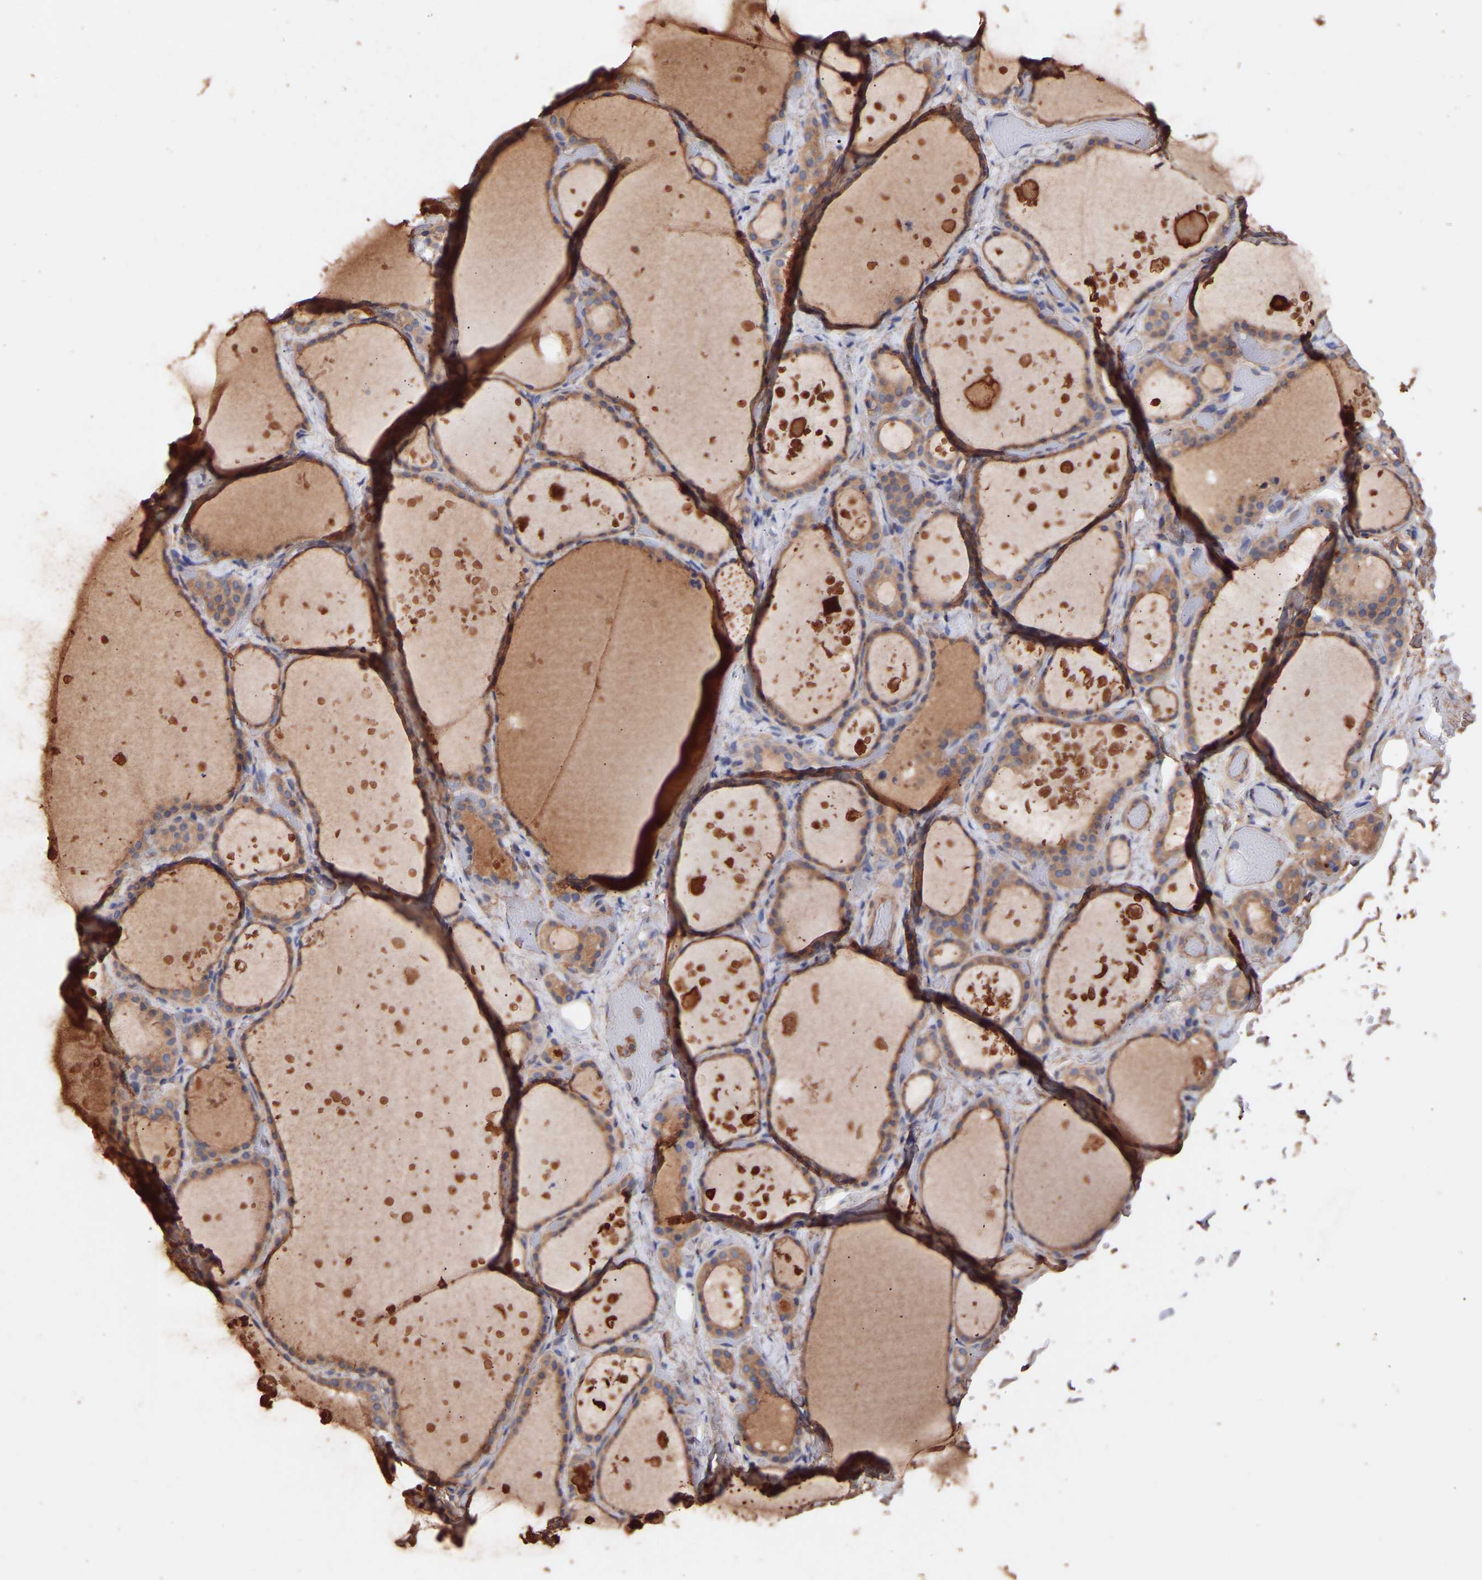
{"staining": {"intensity": "moderate", "quantity": ">75%", "location": "cytoplasmic/membranous"}, "tissue": "thyroid gland", "cell_type": "Glandular cells", "image_type": "normal", "snomed": [{"axis": "morphology", "description": "Normal tissue, NOS"}, {"axis": "topography", "description": "Thyroid gland"}], "caption": "IHC (DAB) staining of normal human thyroid gland exhibits moderate cytoplasmic/membranous protein staining in about >75% of glandular cells.", "gene": "TMEM268", "patient": {"sex": "female", "age": 44}}